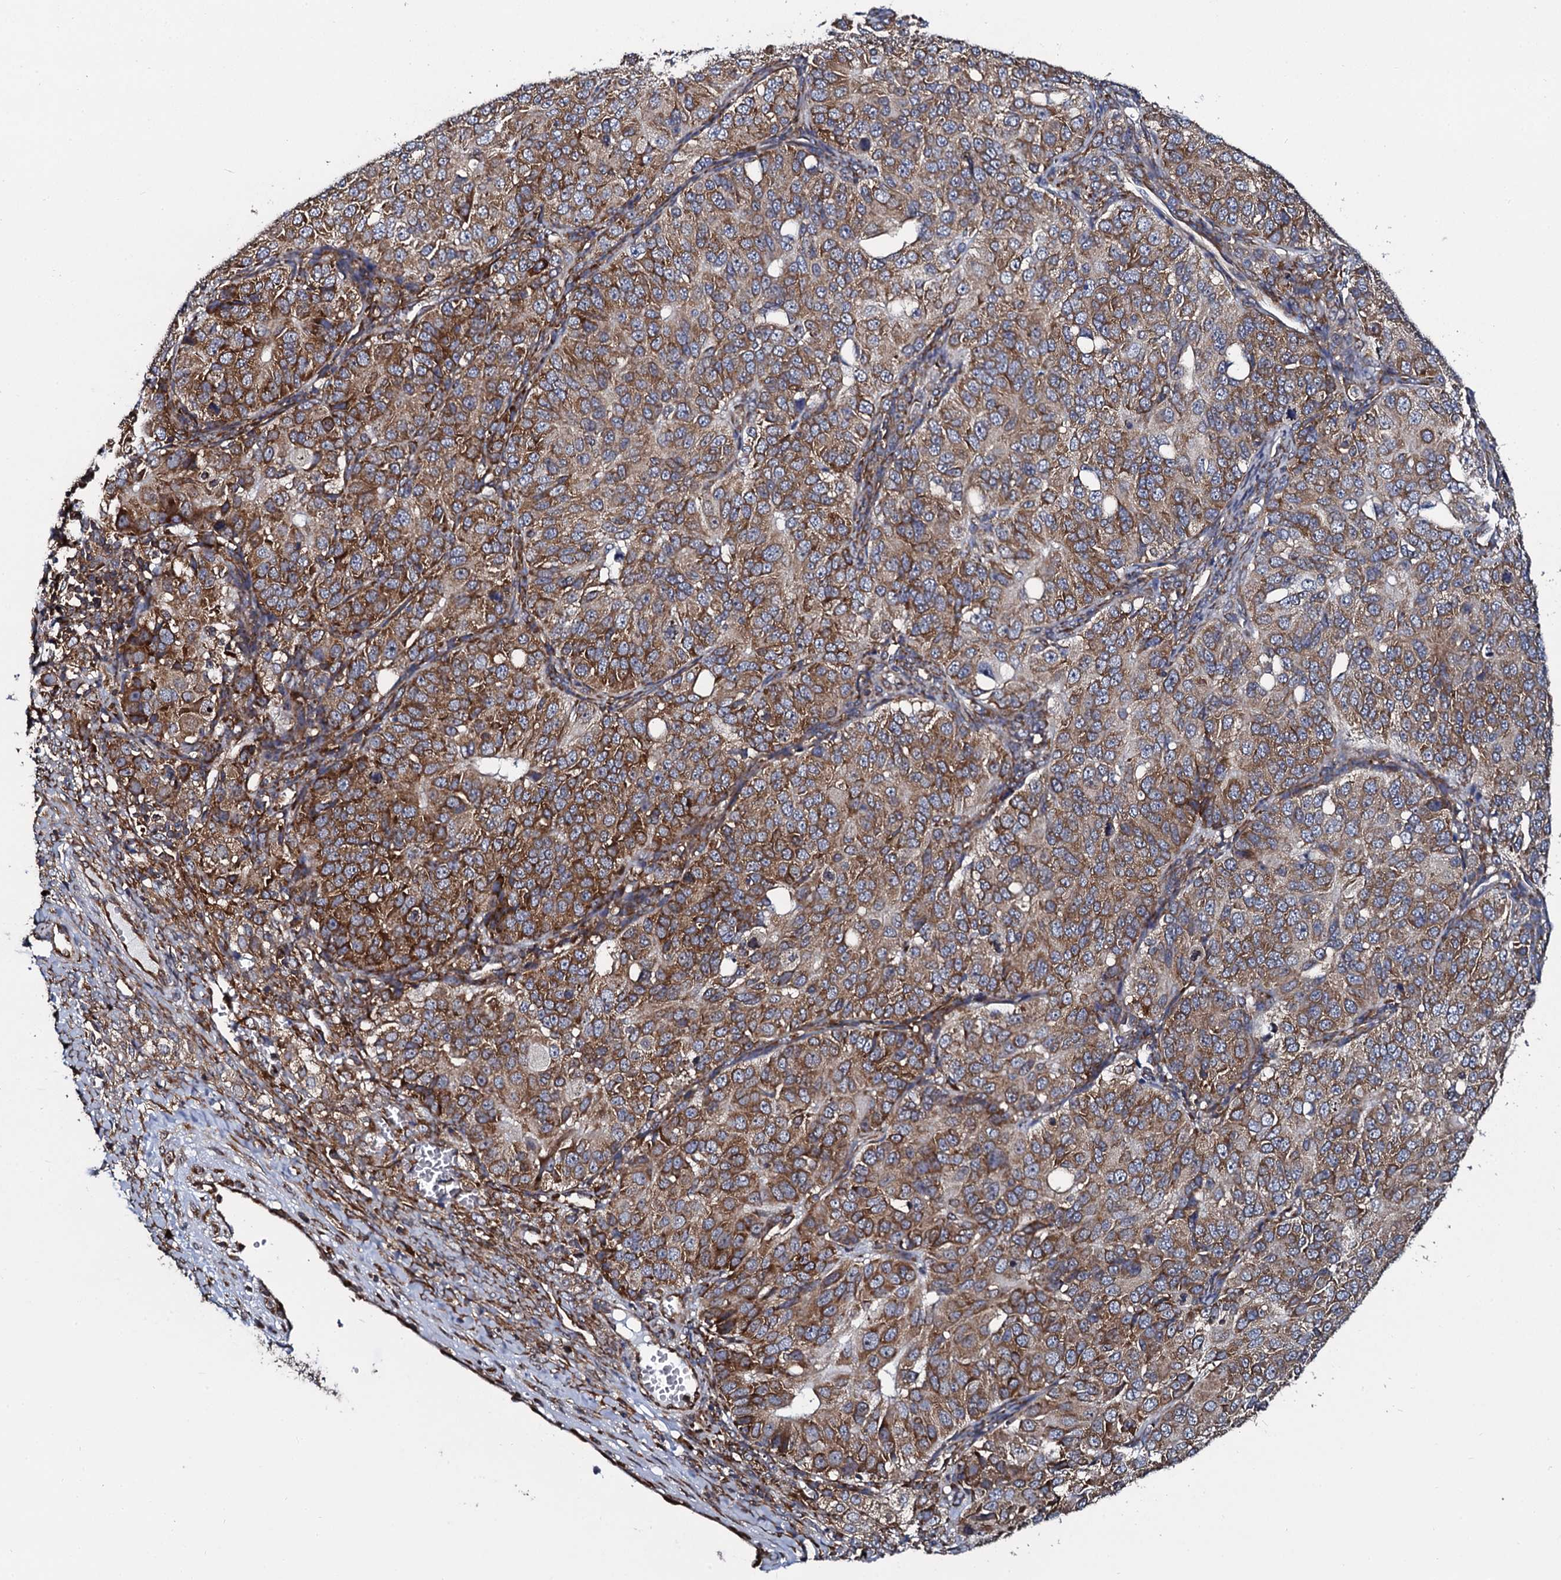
{"staining": {"intensity": "moderate", "quantity": ">75%", "location": "cytoplasmic/membranous"}, "tissue": "ovarian cancer", "cell_type": "Tumor cells", "image_type": "cancer", "snomed": [{"axis": "morphology", "description": "Carcinoma, endometroid"}, {"axis": "topography", "description": "Ovary"}], "caption": "A high-resolution image shows immunohistochemistry staining of endometroid carcinoma (ovarian), which demonstrates moderate cytoplasmic/membranous staining in approximately >75% of tumor cells.", "gene": "SPTY2D1", "patient": {"sex": "female", "age": 51}}